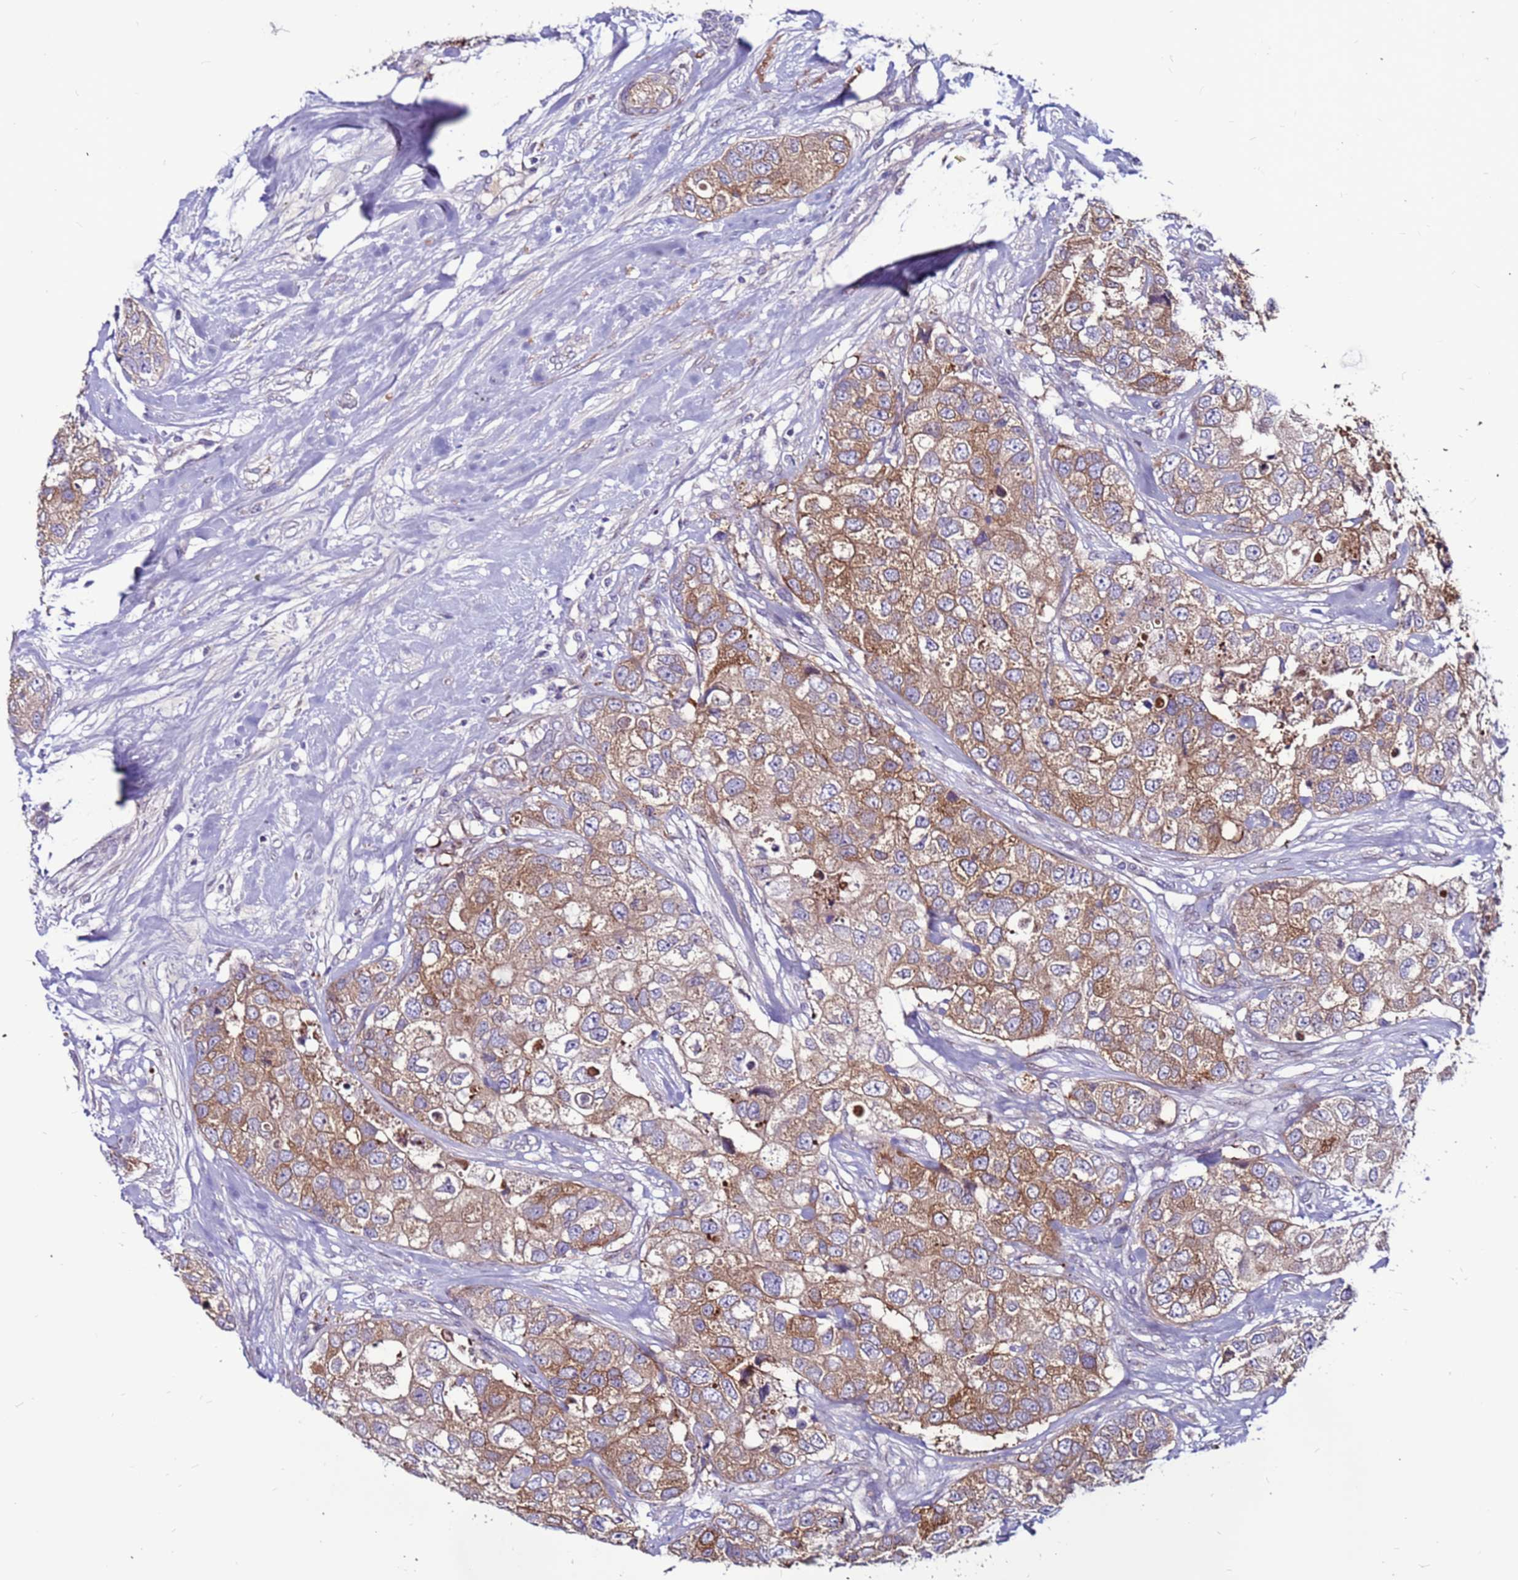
{"staining": {"intensity": "moderate", "quantity": ">75%", "location": "cytoplasmic/membranous"}, "tissue": "breast cancer", "cell_type": "Tumor cells", "image_type": "cancer", "snomed": [{"axis": "morphology", "description": "Duct carcinoma"}, {"axis": "topography", "description": "Breast"}], "caption": "Breast cancer (intraductal carcinoma) was stained to show a protein in brown. There is medium levels of moderate cytoplasmic/membranous positivity in about >75% of tumor cells. (Stains: DAB in brown, nuclei in blue, Microscopy: brightfield microscopy at high magnification).", "gene": "CCDC71", "patient": {"sex": "female", "age": 62}}